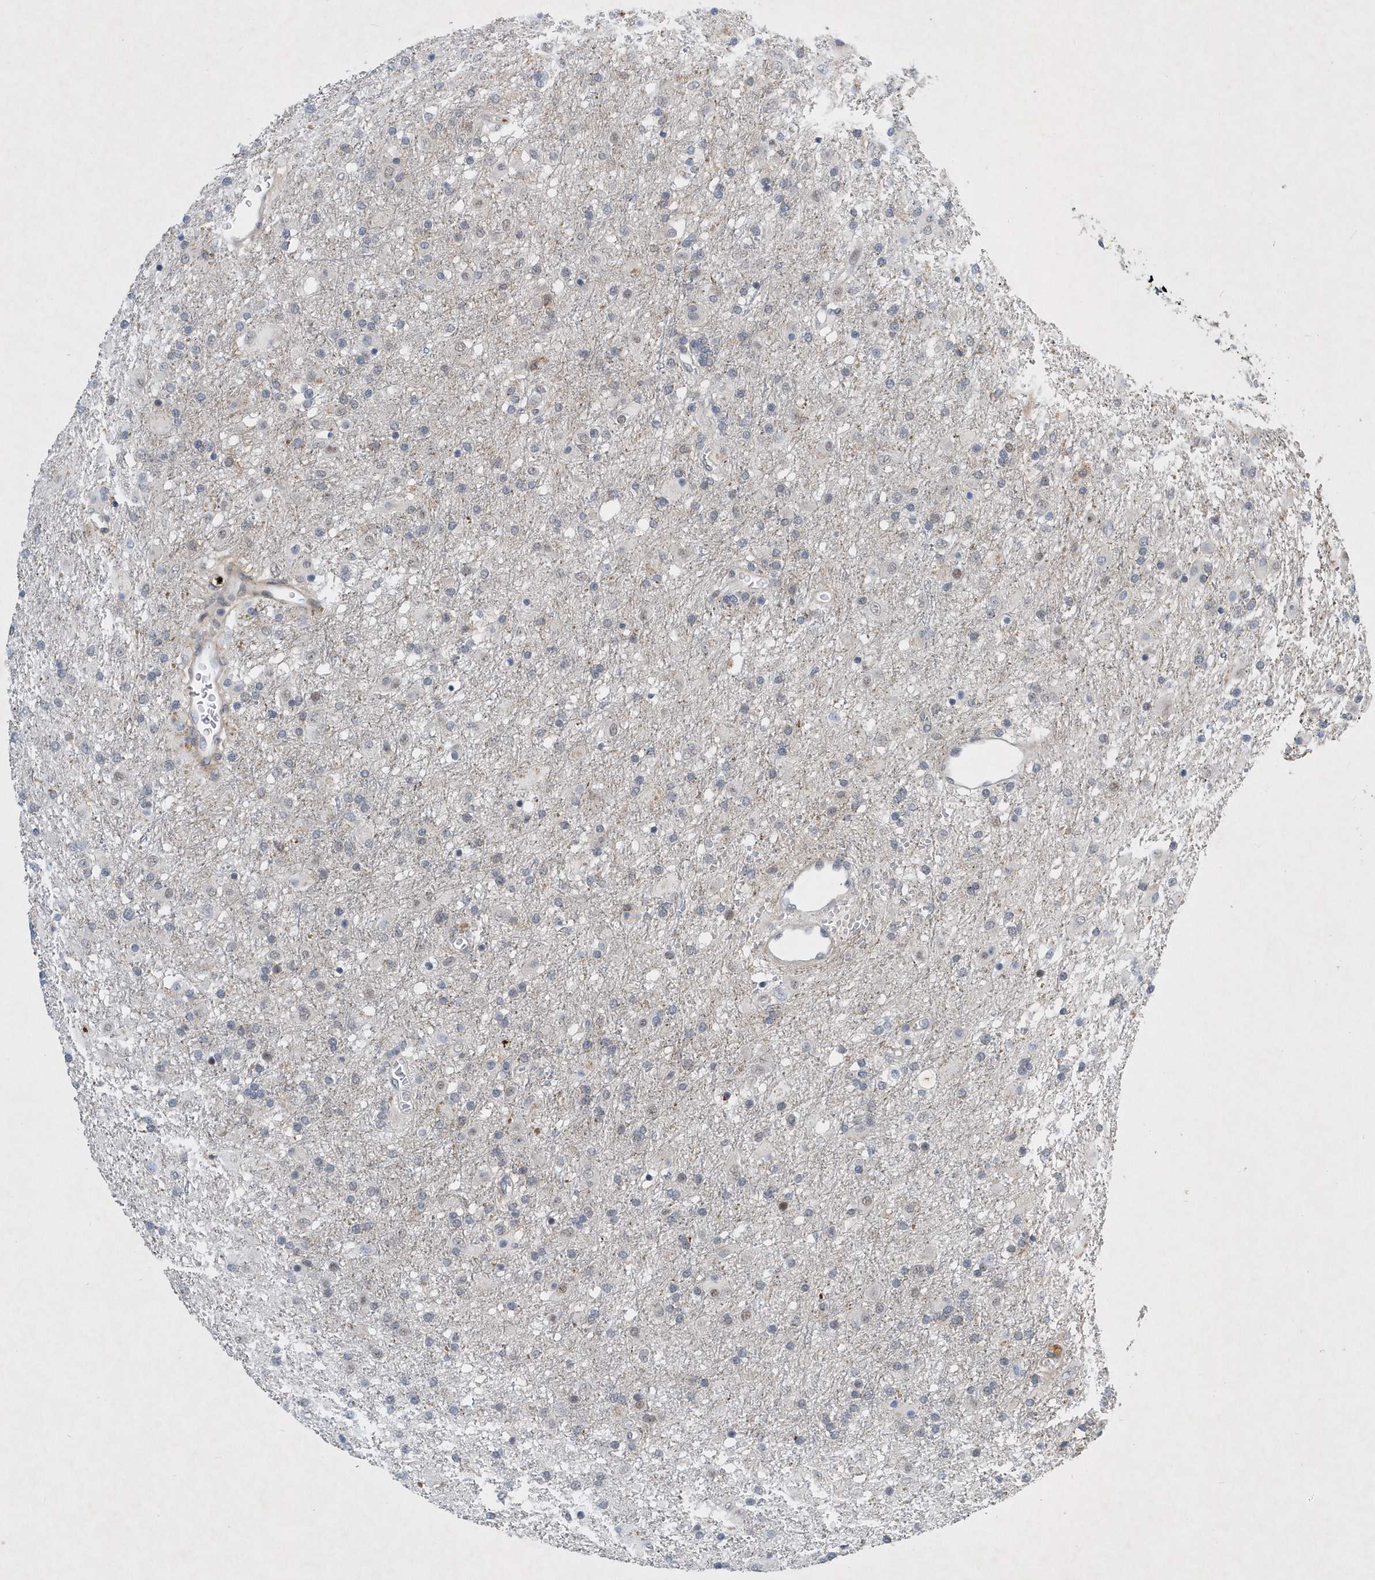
{"staining": {"intensity": "weak", "quantity": "<25%", "location": "nuclear"}, "tissue": "glioma", "cell_type": "Tumor cells", "image_type": "cancer", "snomed": [{"axis": "morphology", "description": "Glioma, malignant, Low grade"}, {"axis": "topography", "description": "Brain"}], "caption": "Immunohistochemical staining of human malignant glioma (low-grade) demonstrates no significant expression in tumor cells.", "gene": "FAM217A", "patient": {"sex": "male", "age": 65}}